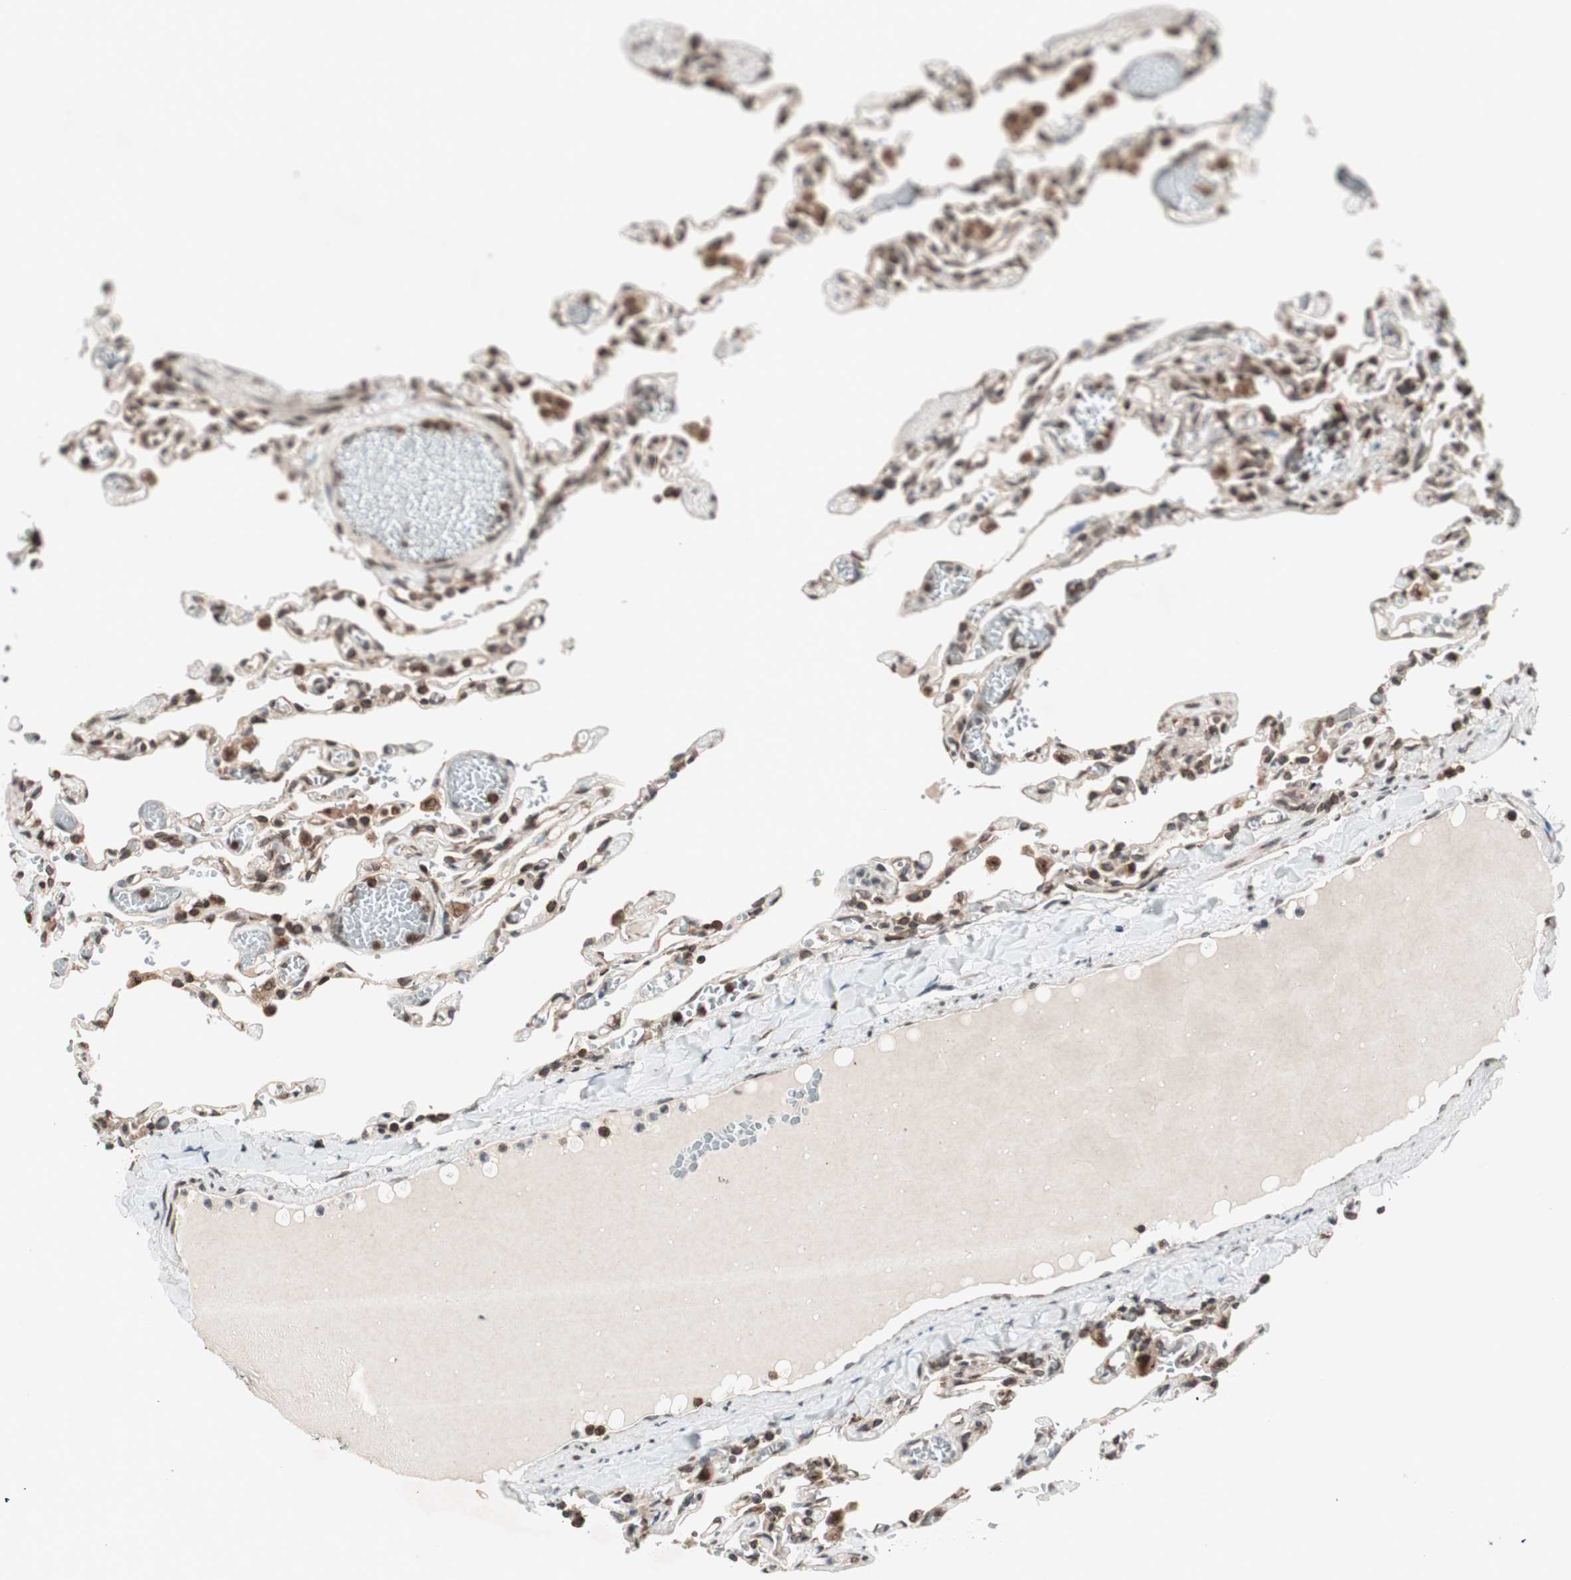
{"staining": {"intensity": "strong", "quantity": ">75%", "location": "cytoplasmic/membranous,nuclear"}, "tissue": "lung", "cell_type": "Alveolar cells", "image_type": "normal", "snomed": [{"axis": "morphology", "description": "Normal tissue, NOS"}, {"axis": "topography", "description": "Lung"}], "caption": "About >75% of alveolar cells in normal lung exhibit strong cytoplasmic/membranous,nuclear protein staining as visualized by brown immunohistochemical staining.", "gene": "NUP62", "patient": {"sex": "male", "age": 21}}